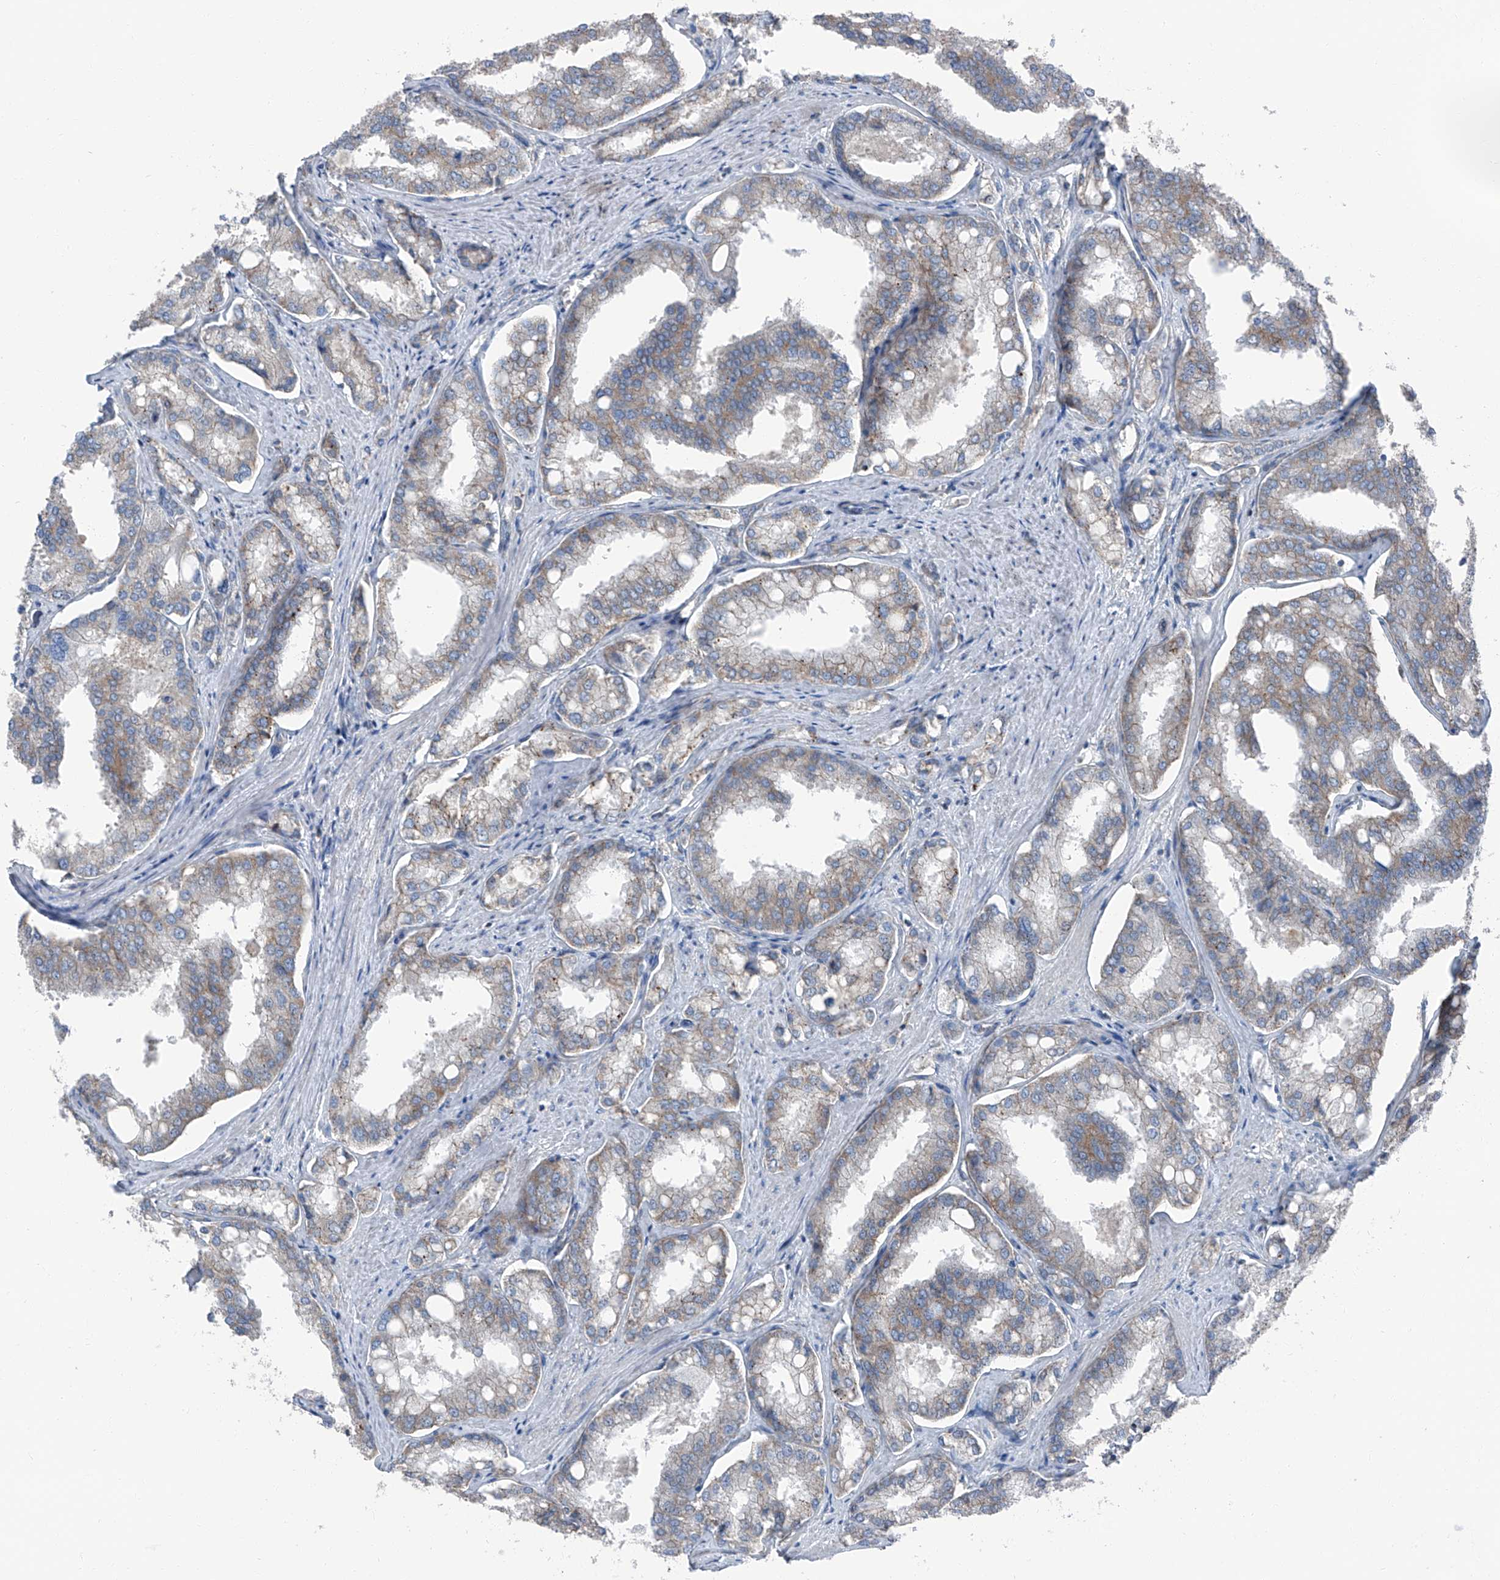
{"staining": {"intensity": "negative", "quantity": "none", "location": "none"}, "tissue": "prostate cancer", "cell_type": "Tumor cells", "image_type": "cancer", "snomed": [{"axis": "morphology", "description": "Adenocarcinoma, High grade"}, {"axis": "topography", "description": "Prostate"}], "caption": "Immunohistochemistry (IHC) of prostate cancer exhibits no positivity in tumor cells.", "gene": "GPR142", "patient": {"sex": "male", "age": 50}}